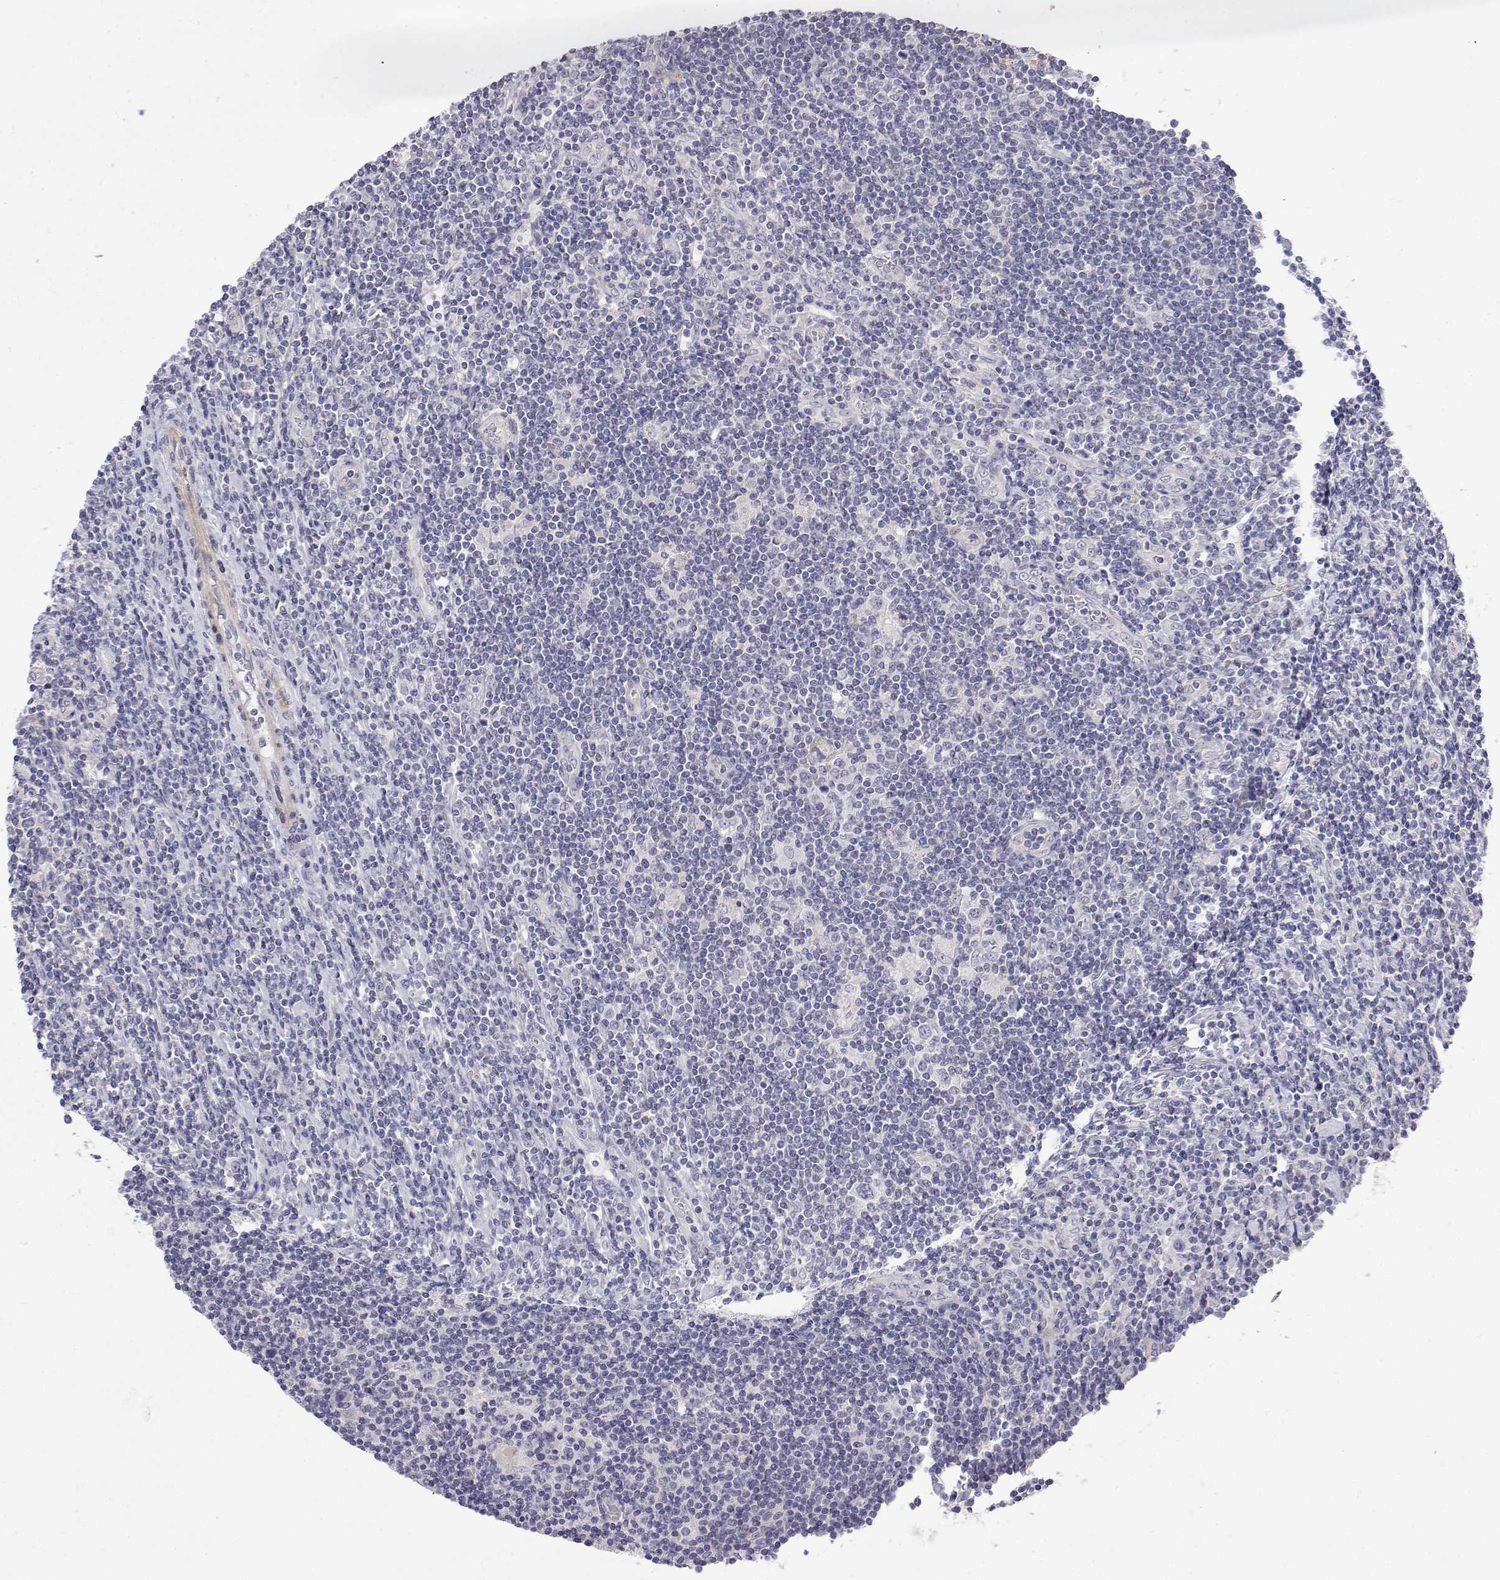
{"staining": {"intensity": "negative", "quantity": "none", "location": "none"}, "tissue": "lymphoma", "cell_type": "Tumor cells", "image_type": "cancer", "snomed": [{"axis": "morphology", "description": "Hodgkin's disease, NOS"}, {"axis": "topography", "description": "Lymph node"}], "caption": "The IHC image has no significant expression in tumor cells of Hodgkin's disease tissue.", "gene": "GGACT", "patient": {"sex": "male", "age": 40}}